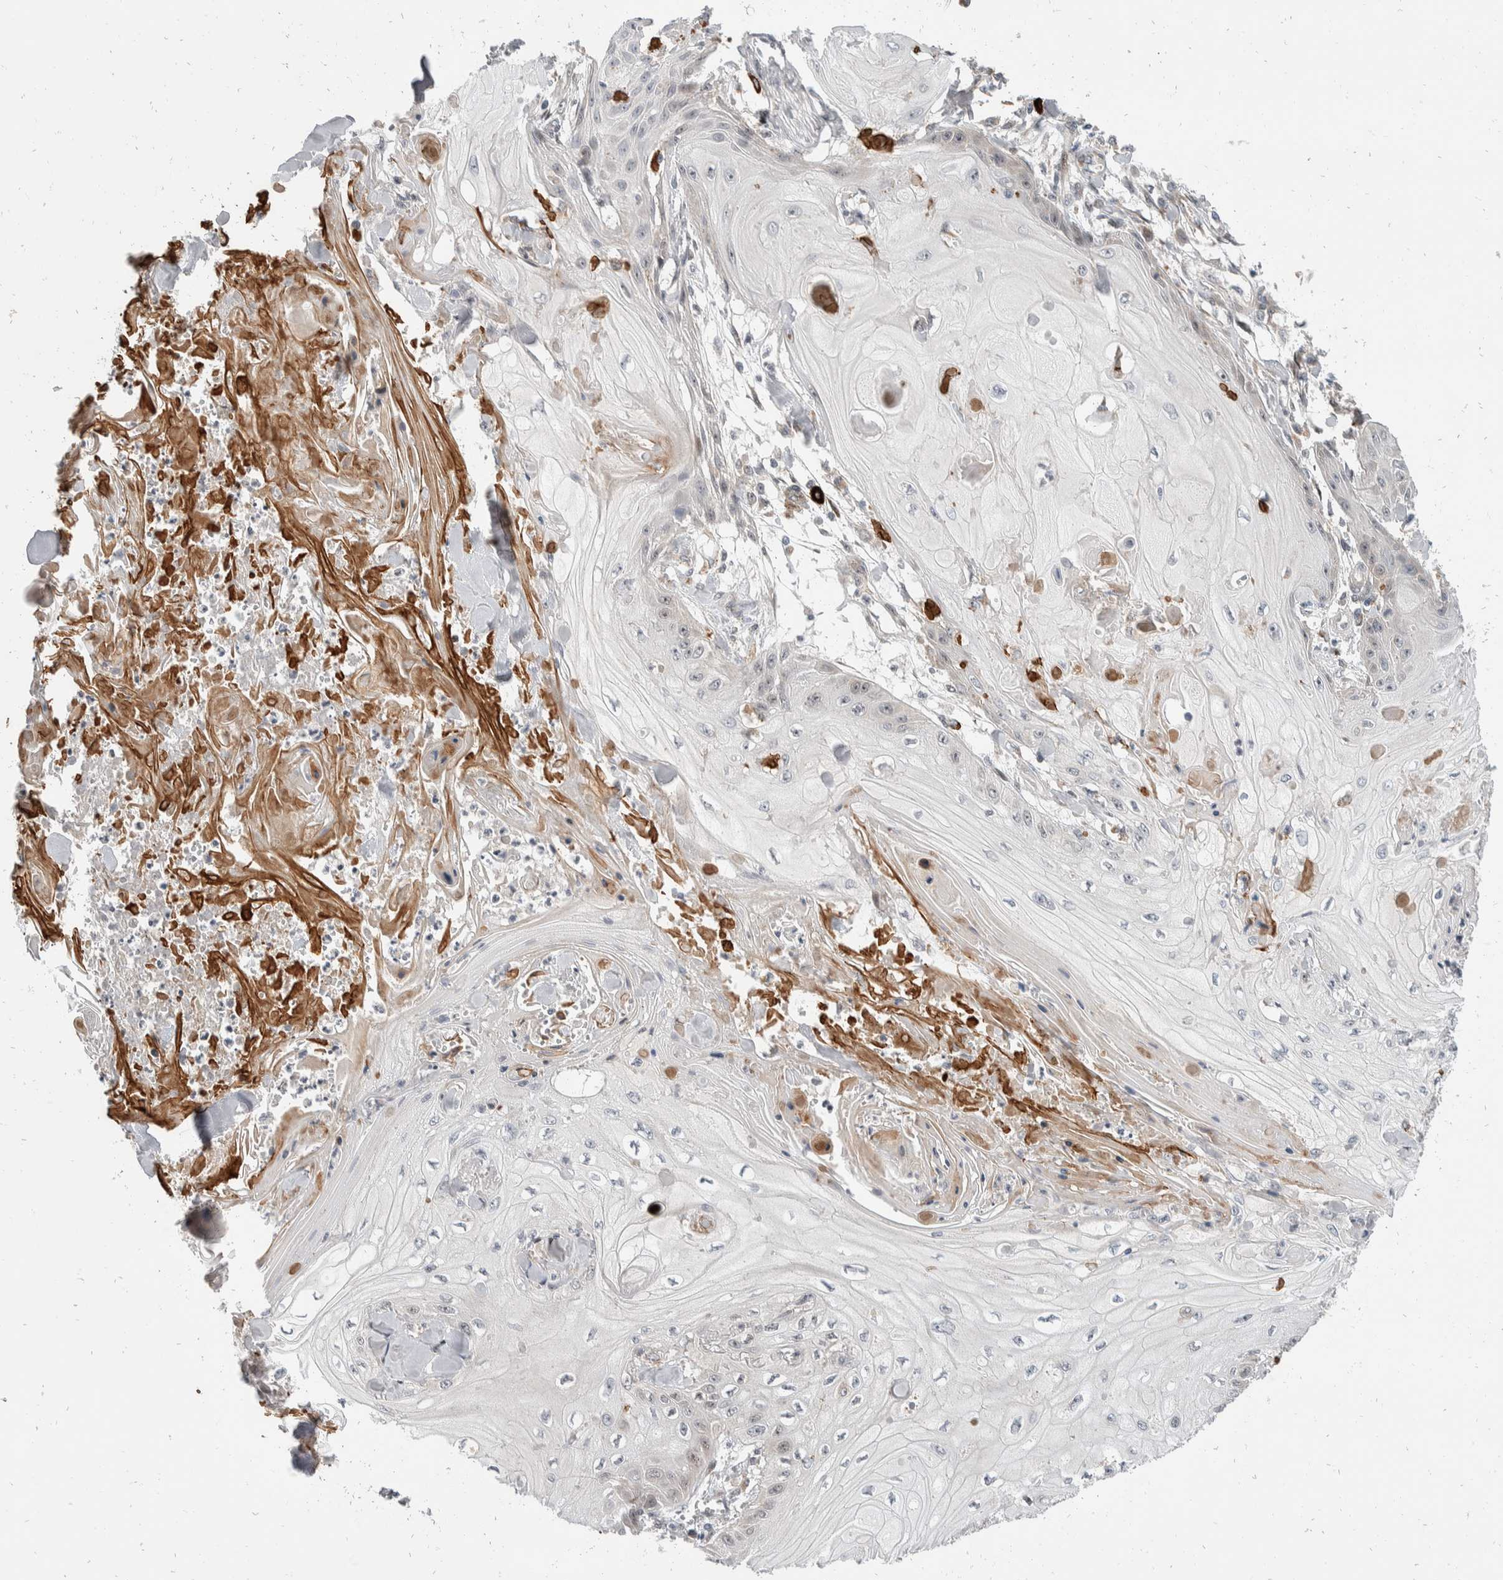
{"staining": {"intensity": "weak", "quantity": "<25%", "location": "nuclear"}, "tissue": "skin cancer", "cell_type": "Tumor cells", "image_type": "cancer", "snomed": [{"axis": "morphology", "description": "Squamous cell carcinoma, NOS"}, {"axis": "topography", "description": "Skin"}], "caption": "DAB (3,3'-diaminobenzidine) immunohistochemical staining of squamous cell carcinoma (skin) shows no significant positivity in tumor cells.", "gene": "ZNF703", "patient": {"sex": "male", "age": 74}}